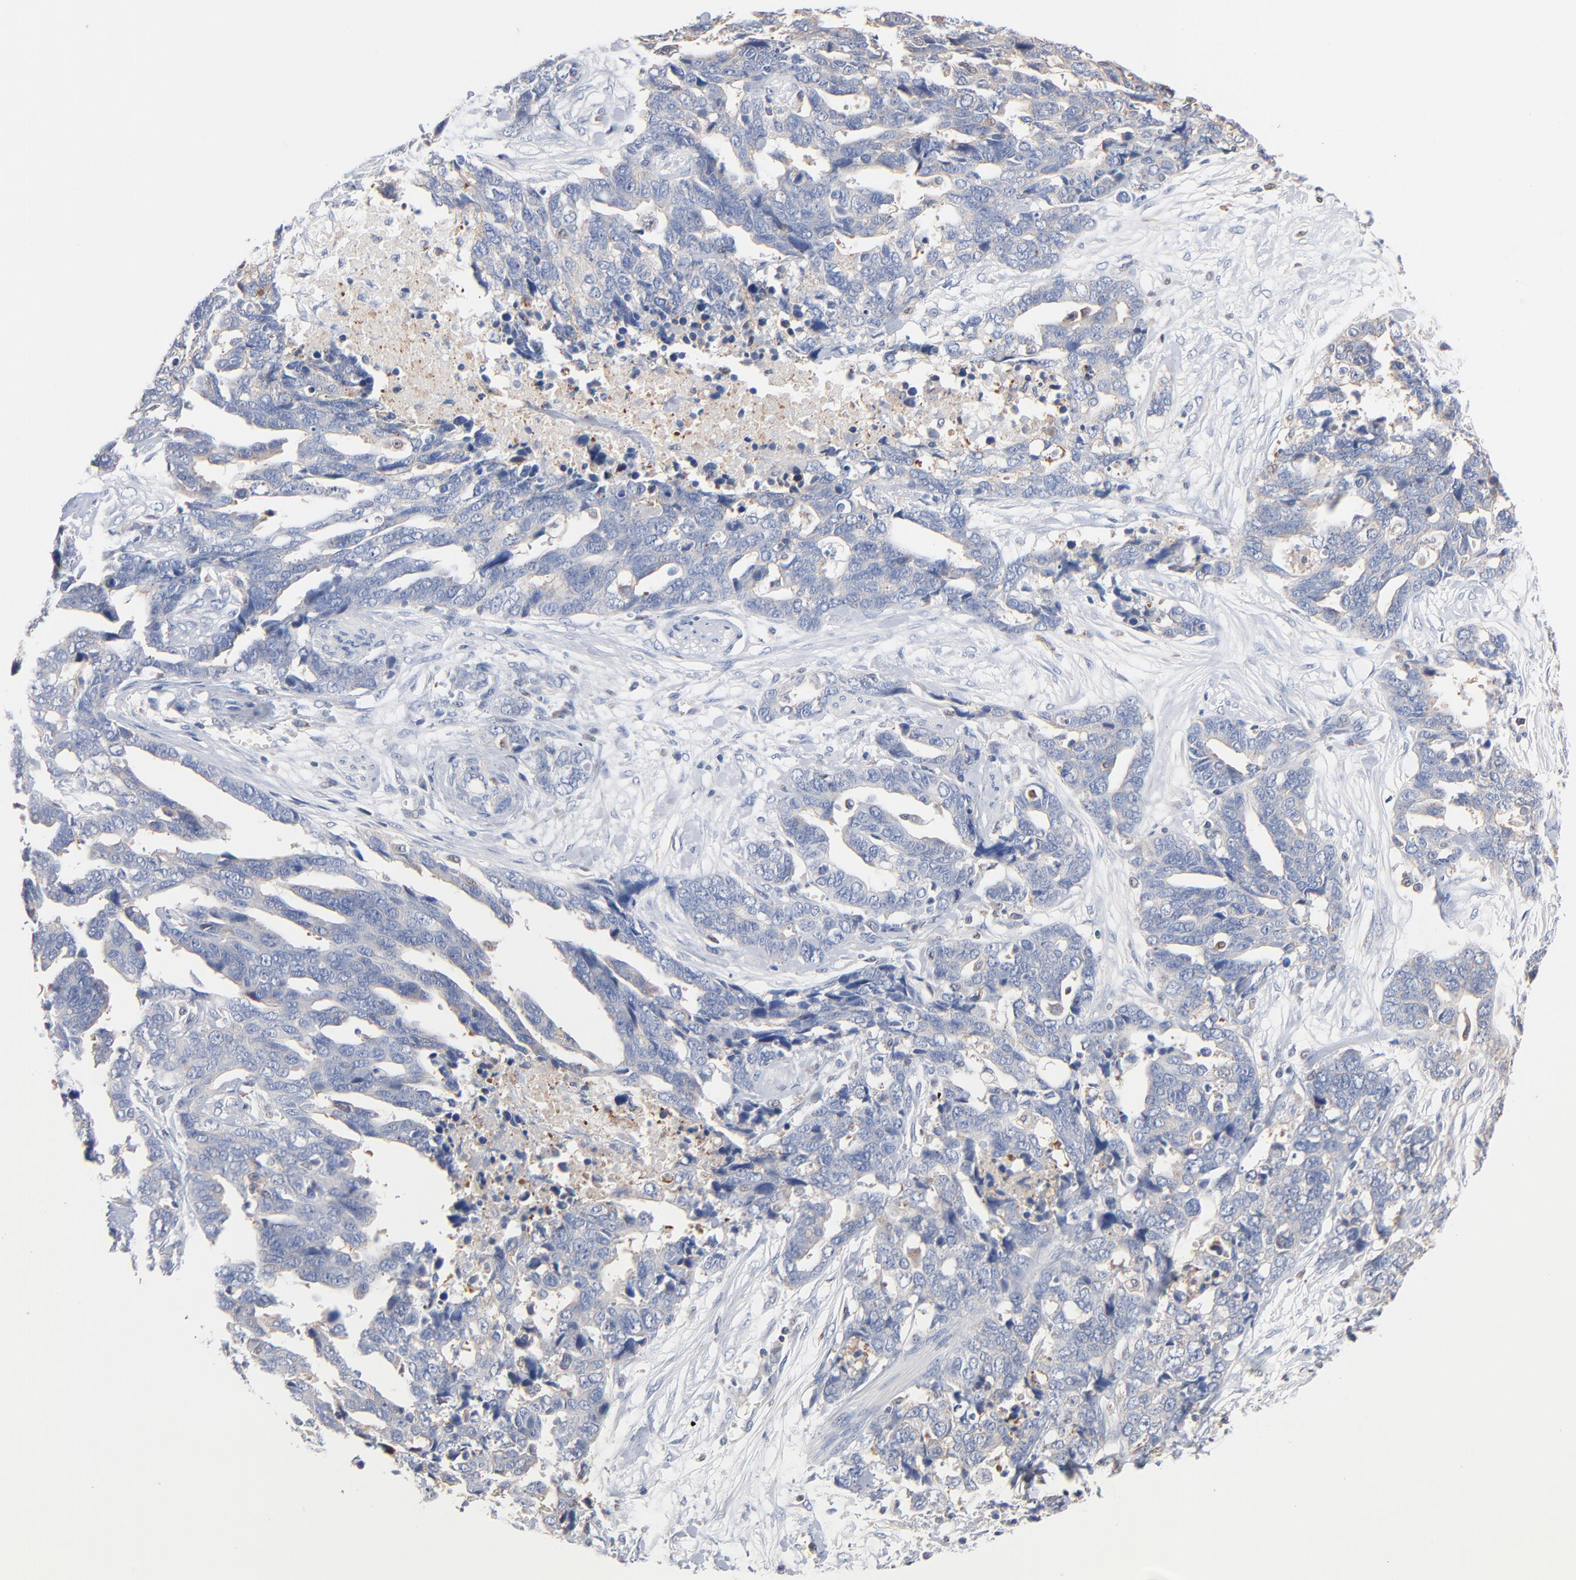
{"staining": {"intensity": "negative", "quantity": "none", "location": "none"}, "tissue": "ovarian cancer", "cell_type": "Tumor cells", "image_type": "cancer", "snomed": [{"axis": "morphology", "description": "Normal tissue, NOS"}, {"axis": "morphology", "description": "Cystadenocarcinoma, serous, NOS"}, {"axis": "topography", "description": "Fallopian tube"}, {"axis": "topography", "description": "Ovary"}], "caption": "Immunohistochemistry (IHC) histopathology image of neoplastic tissue: ovarian cancer (serous cystadenocarcinoma) stained with DAB demonstrates no significant protein staining in tumor cells.", "gene": "ARHGEF6", "patient": {"sex": "female", "age": 56}}